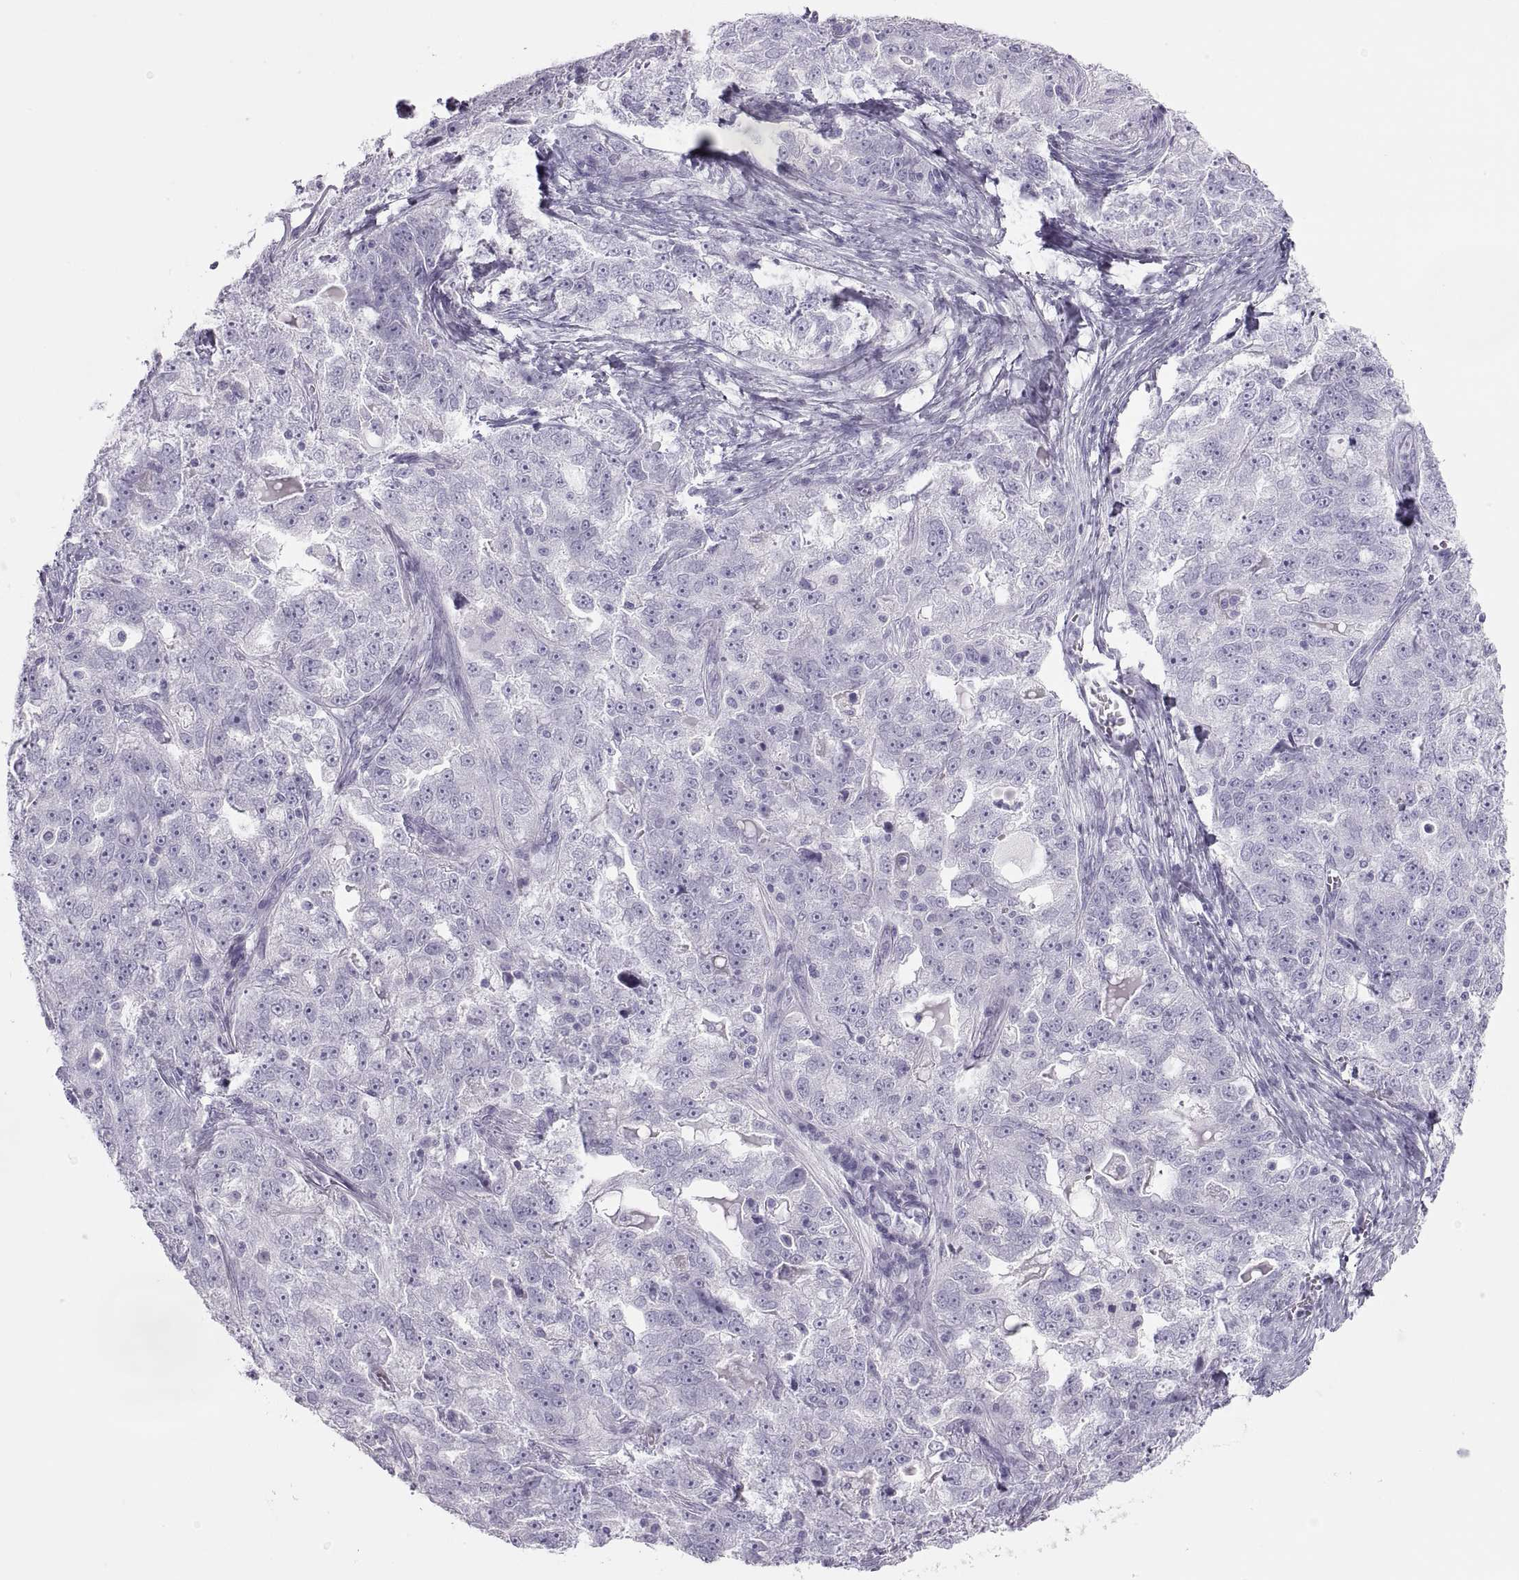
{"staining": {"intensity": "negative", "quantity": "none", "location": "none"}, "tissue": "ovarian cancer", "cell_type": "Tumor cells", "image_type": "cancer", "snomed": [{"axis": "morphology", "description": "Cystadenocarcinoma, serous, NOS"}, {"axis": "topography", "description": "Ovary"}], "caption": "IHC histopathology image of neoplastic tissue: serous cystadenocarcinoma (ovarian) stained with DAB (3,3'-diaminobenzidine) reveals no significant protein staining in tumor cells. The staining was performed using DAB (3,3'-diaminobenzidine) to visualize the protein expression in brown, while the nuclei were stained in blue with hematoxylin (Magnification: 20x).", "gene": "SEMG1", "patient": {"sex": "female", "age": 51}}